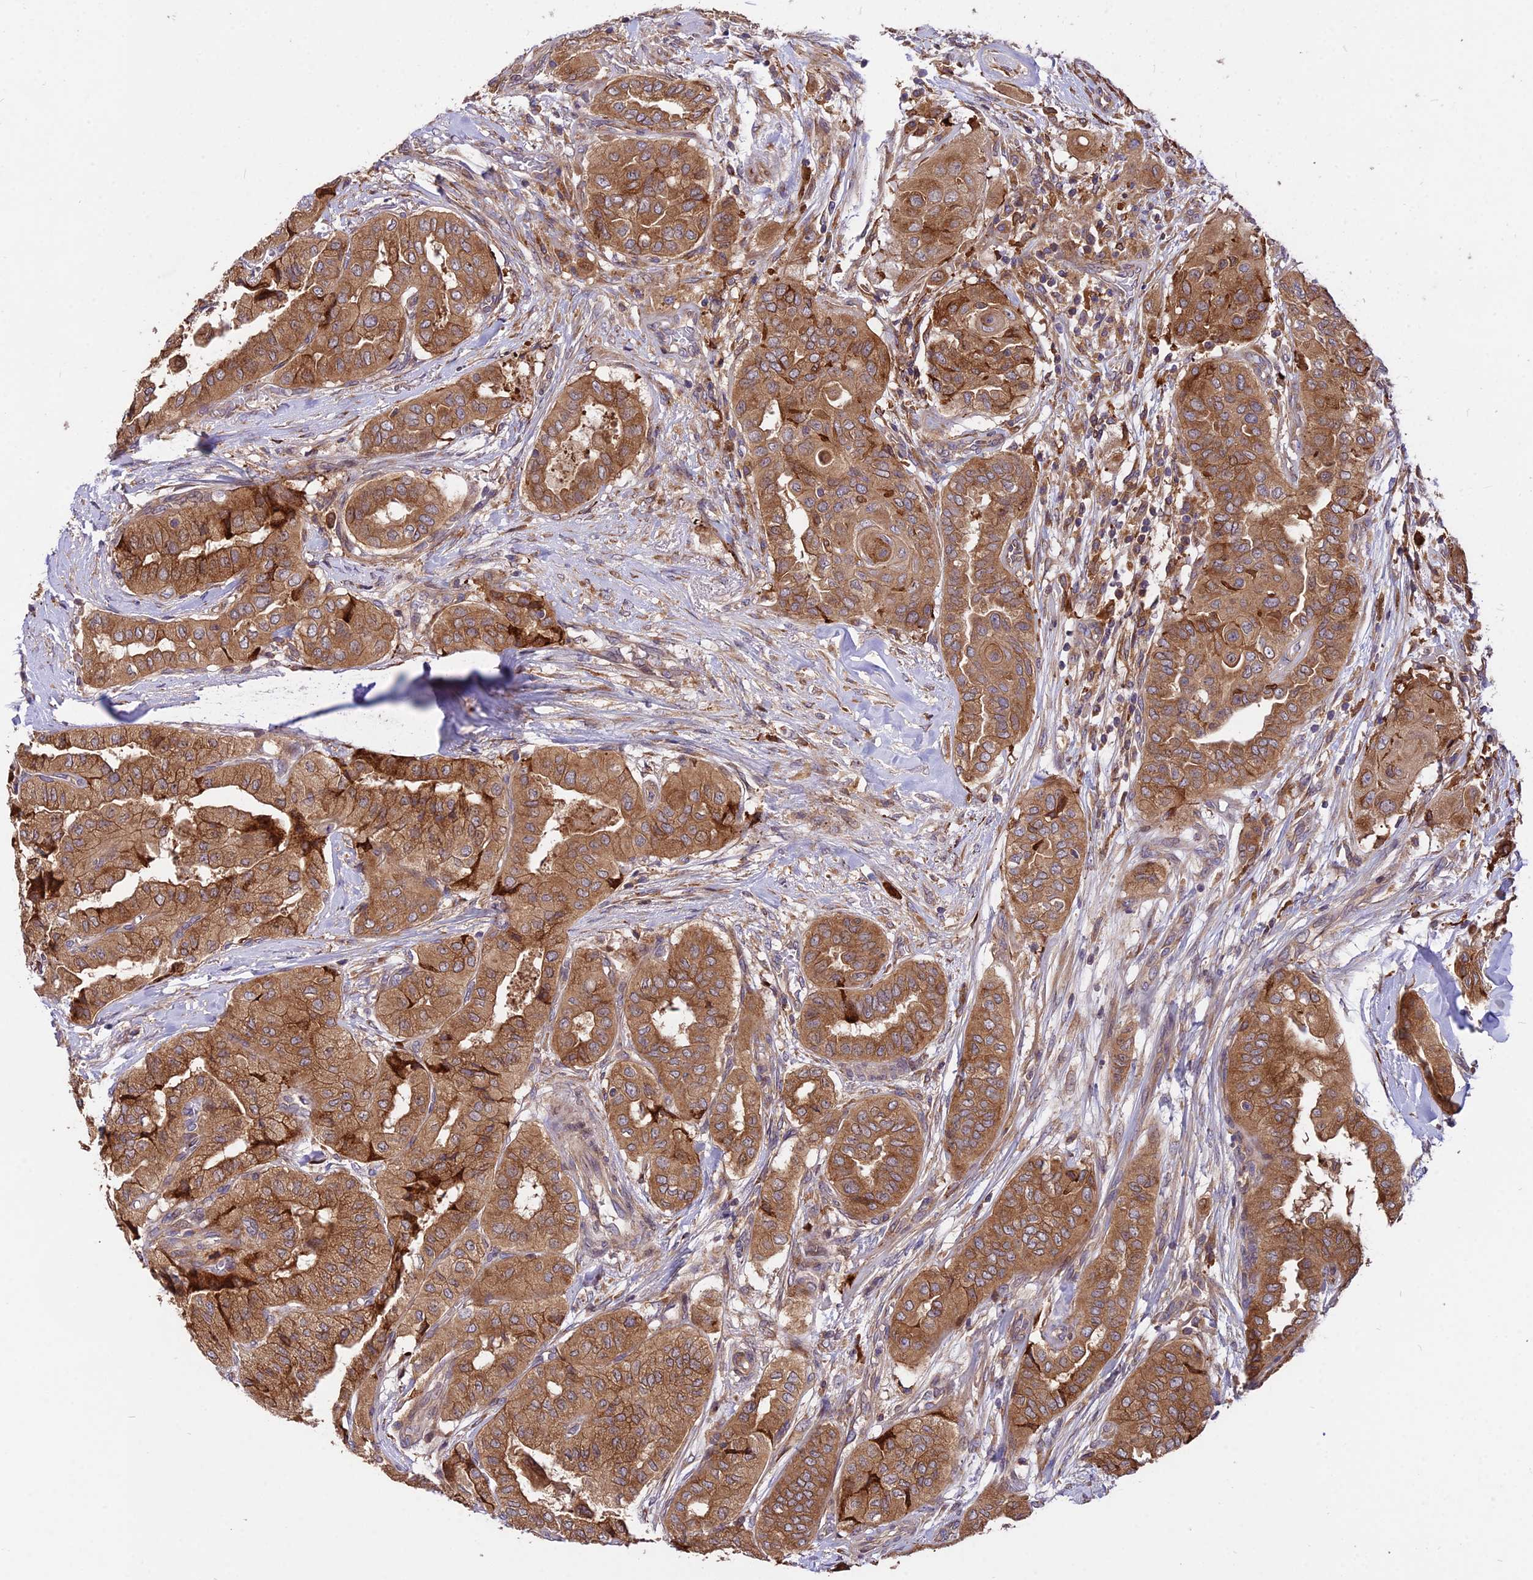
{"staining": {"intensity": "strong", "quantity": ">75%", "location": "cytoplasmic/membranous"}, "tissue": "thyroid cancer", "cell_type": "Tumor cells", "image_type": "cancer", "snomed": [{"axis": "morphology", "description": "Papillary adenocarcinoma, NOS"}, {"axis": "topography", "description": "Thyroid gland"}], "caption": "Human thyroid cancer (papillary adenocarcinoma) stained with a brown dye exhibits strong cytoplasmic/membranous positive staining in approximately >75% of tumor cells.", "gene": "ROCK1", "patient": {"sex": "female", "age": 59}}